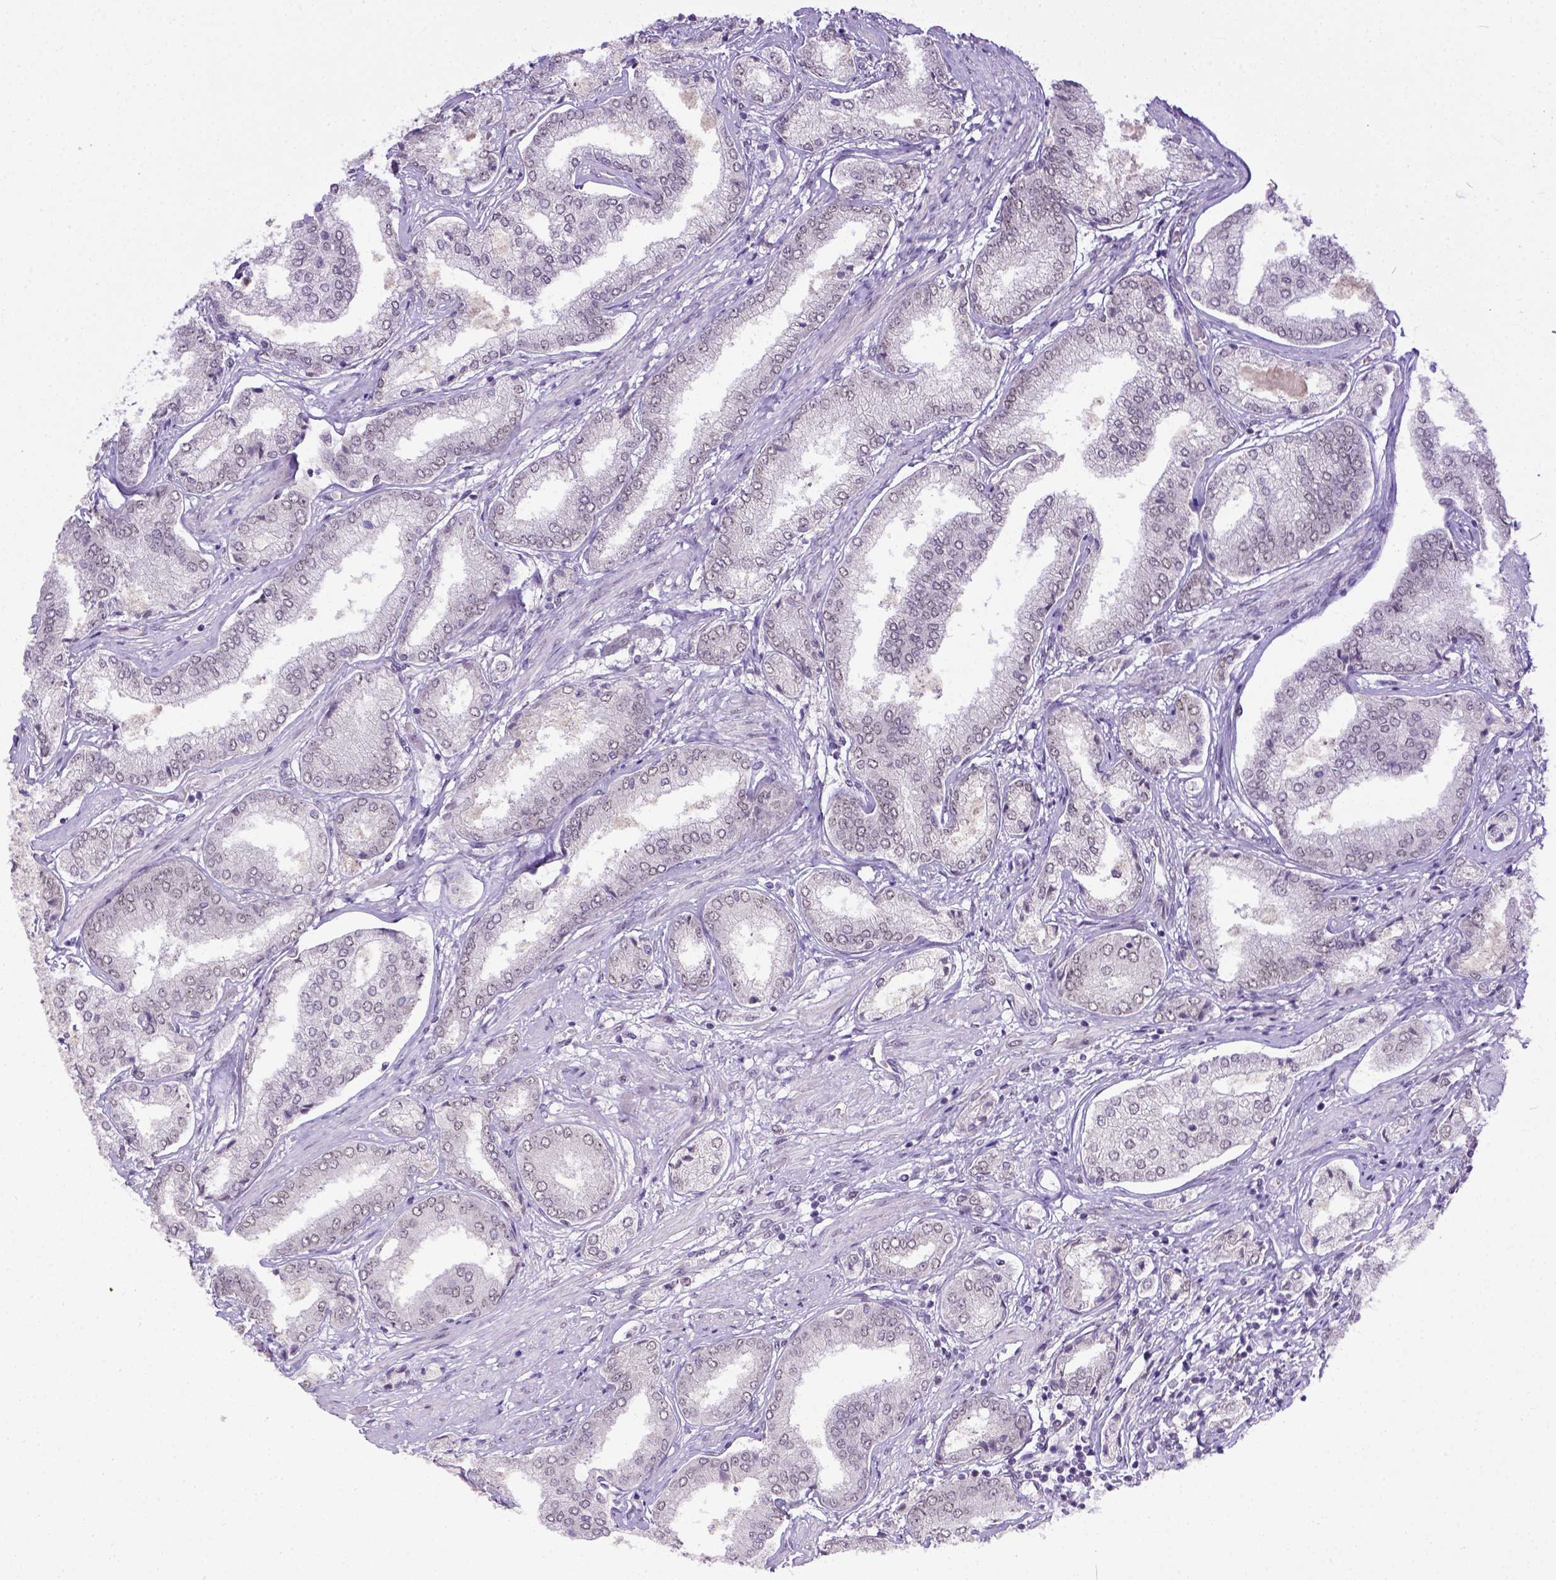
{"staining": {"intensity": "negative", "quantity": "none", "location": "none"}, "tissue": "prostate cancer", "cell_type": "Tumor cells", "image_type": "cancer", "snomed": [{"axis": "morphology", "description": "Adenocarcinoma, NOS"}, {"axis": "topography", "description": "Prostate"}], "caption": "Micrograph shows no protein expression in tumor cells of prostate cancer (adenocarcinoma) tissue.", "gene": "ERCC1", "patient": {"sex": "male", "age": 63}}